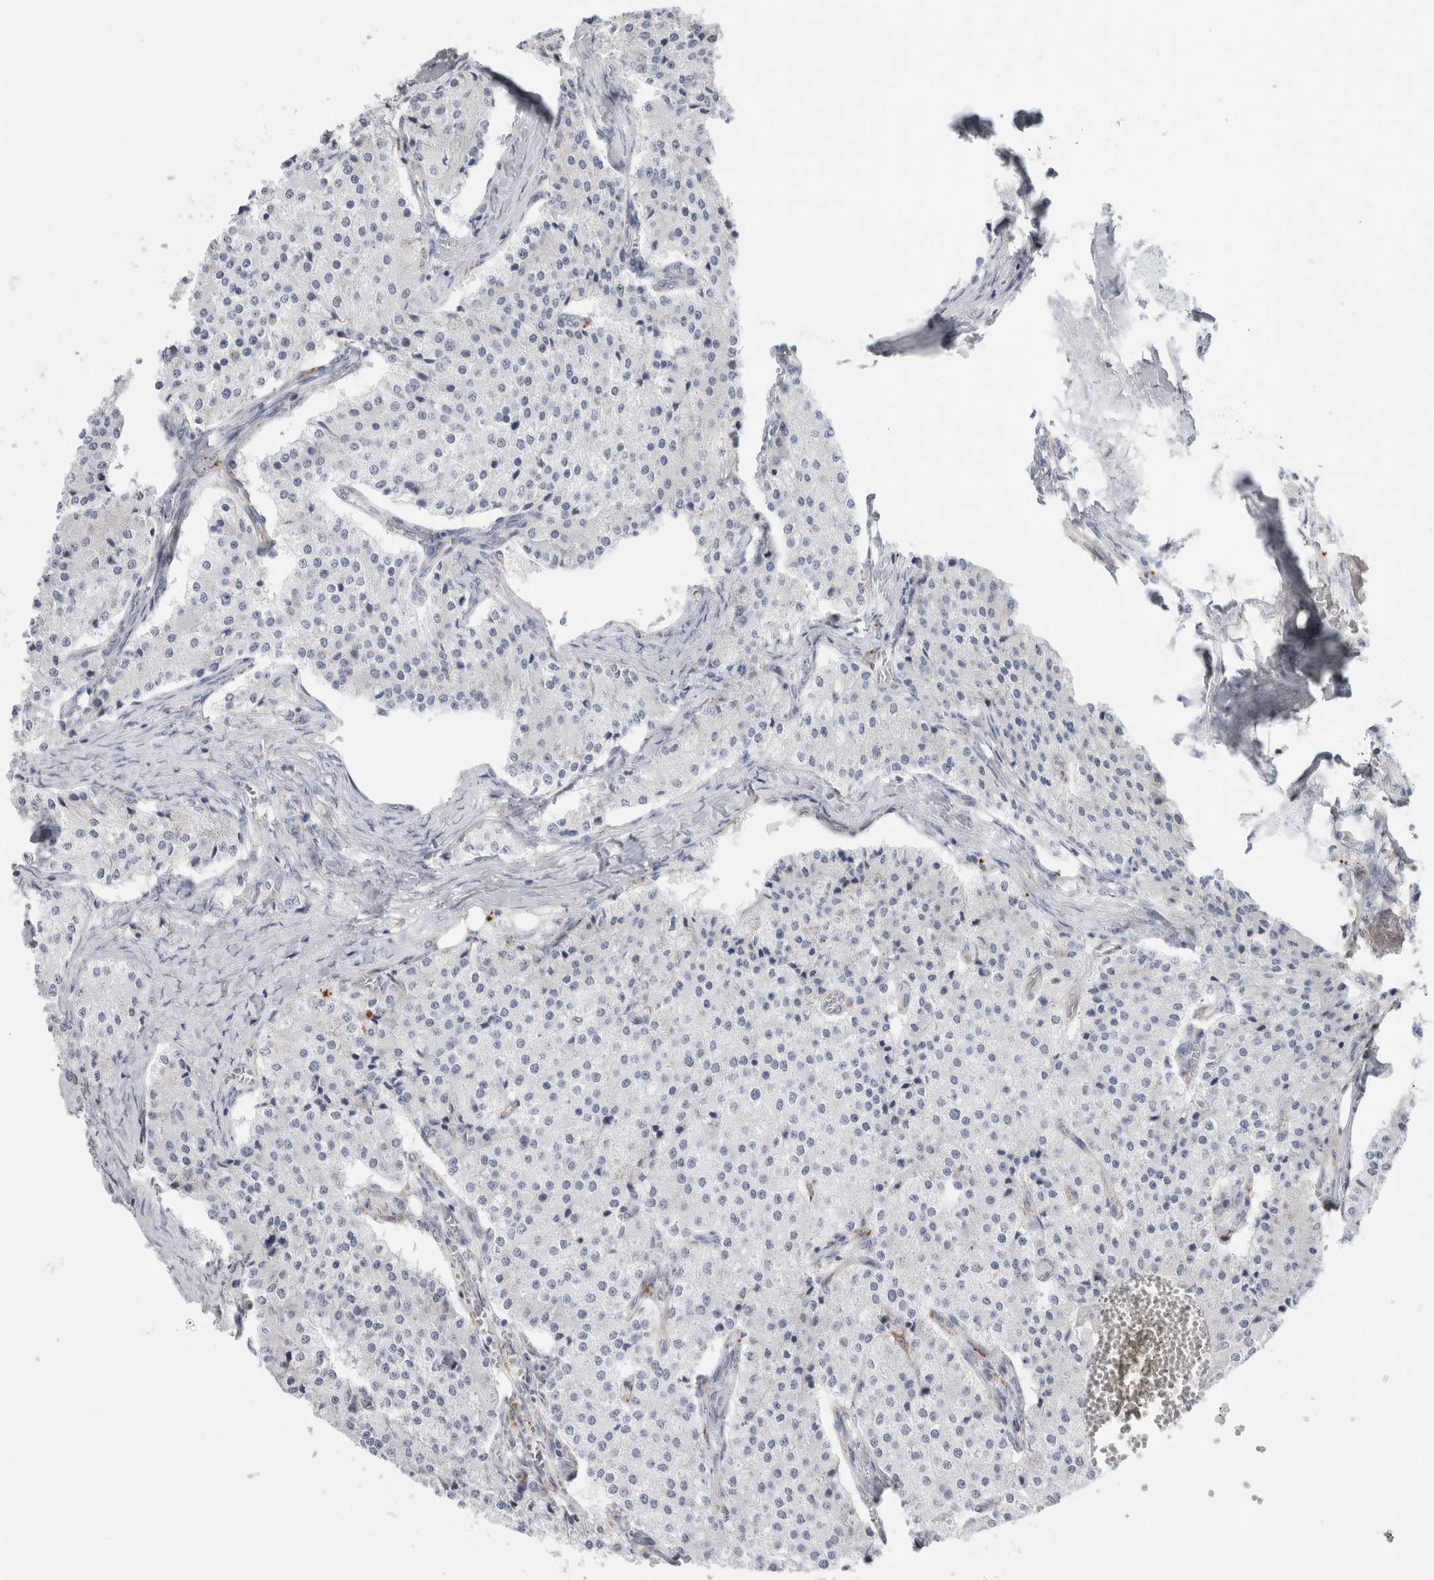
{"staining": {"intensity": "negative", "quantity": "none", "location": "none"}, "tissue": "carcinoid", "cell_type": "Tumor cells", "image_type": "cancer", "snomed": [{"axis": "morphology", "description": "Carcinoid, malignant, NOS"}, {"axis": "topography", "description": "Colon"}], "caption": "IHC image of neoplastic tissue: malignant carcinoid stained with DAB displays no significant protein positivity in tumor cells.", "gene": "ANKMY1", "patient": {"sex": "female", "age": 52}}